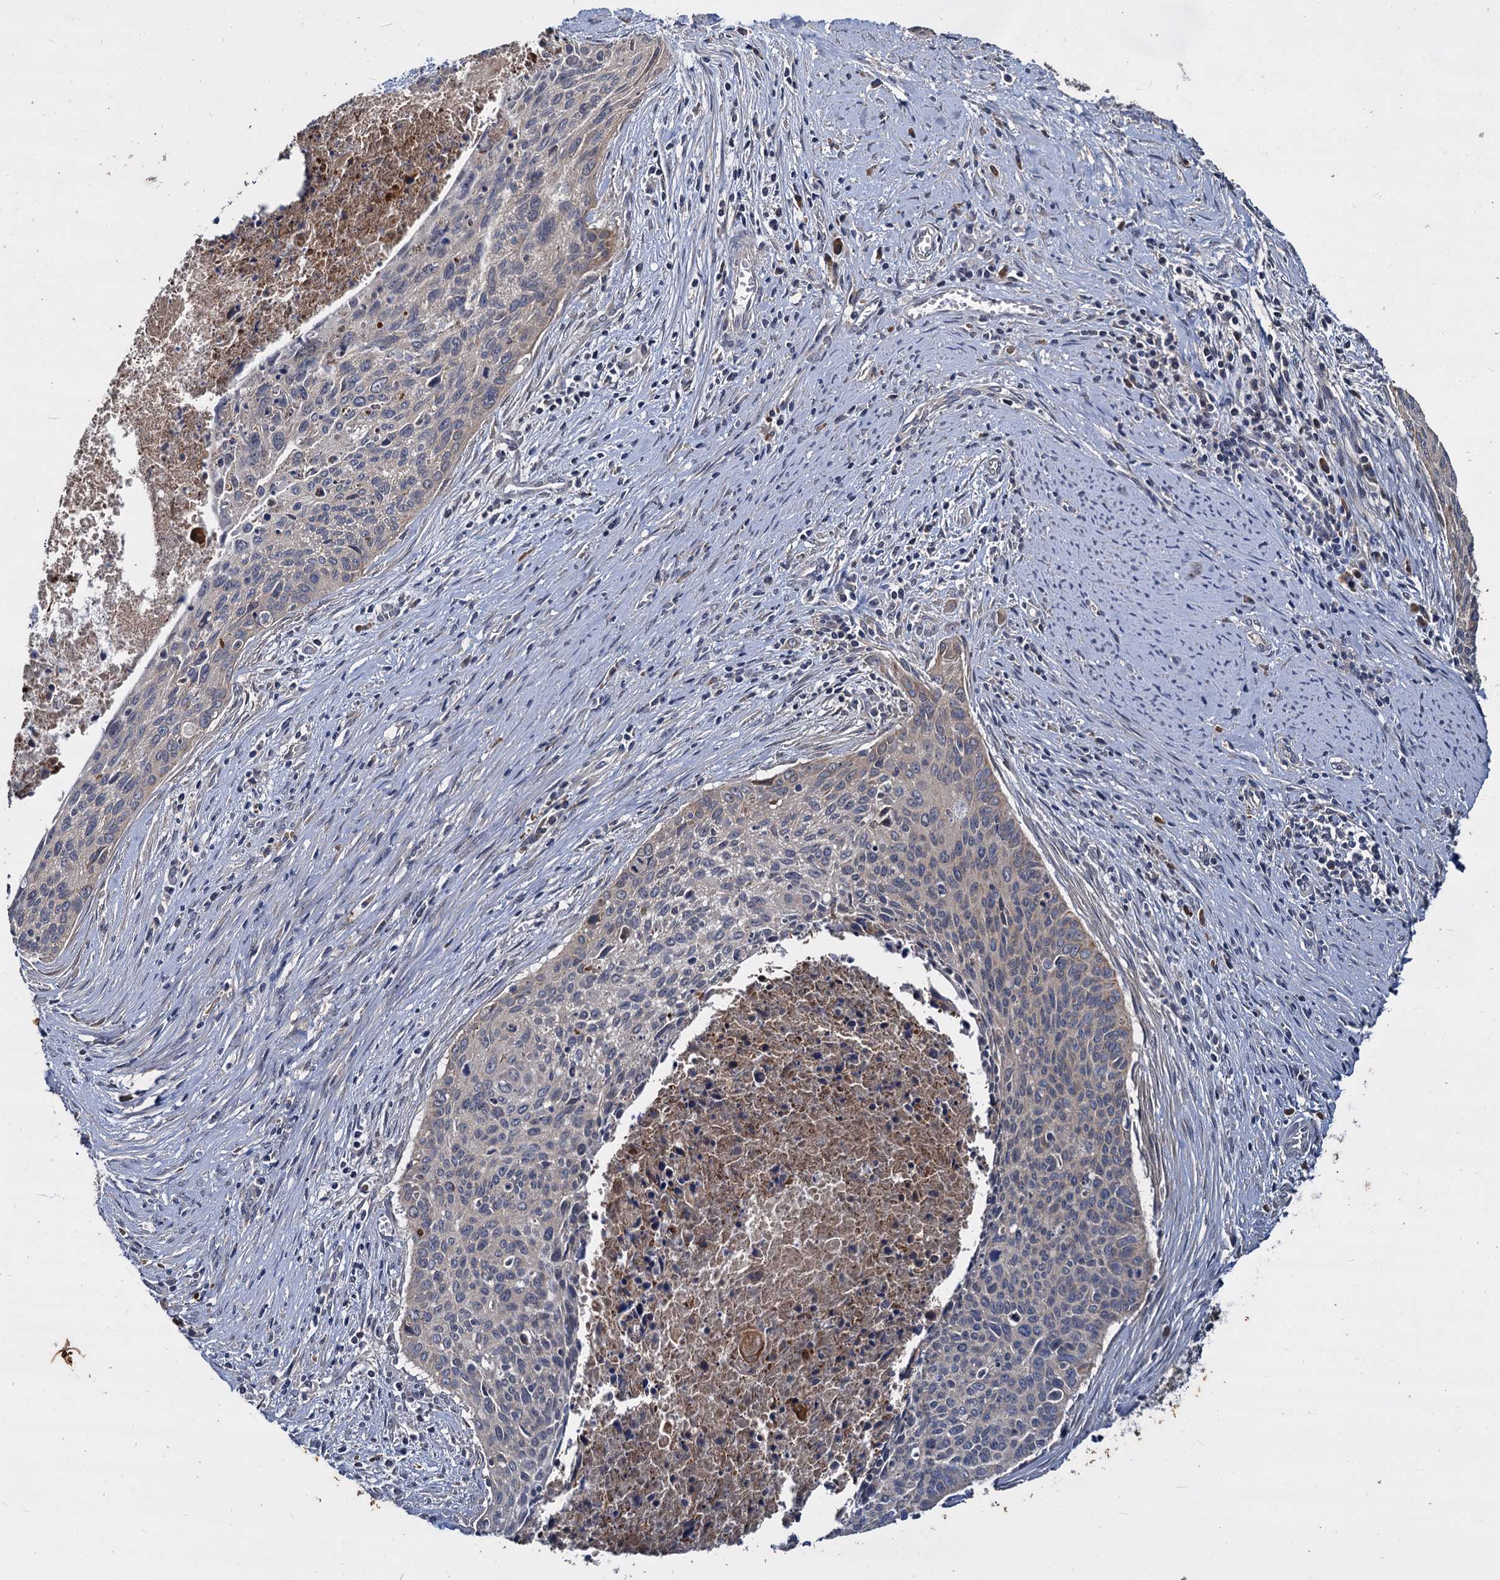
{"staining": {"intensity": "weak", "quantity": "<25%", "location": "cytoplasmic/membranous"}, "tissue": "cervical cancer", "cell_type": "Tumor cells", "image_type": "cancer", "snomed": [{"axis": "morphology", "description": "Squamous cell carcinoma, NOS"}, {"axis": "topography", "description": "Cervix"}], "caption": "Immunohistochemical staining of human cervical squamous cell carcinoma reveals no significant staining in tumor cells. (IHC, brightfield microscopy, high magnification).", "gene": "CCDC184", "patient": {"sex": "female", "age": 55}}